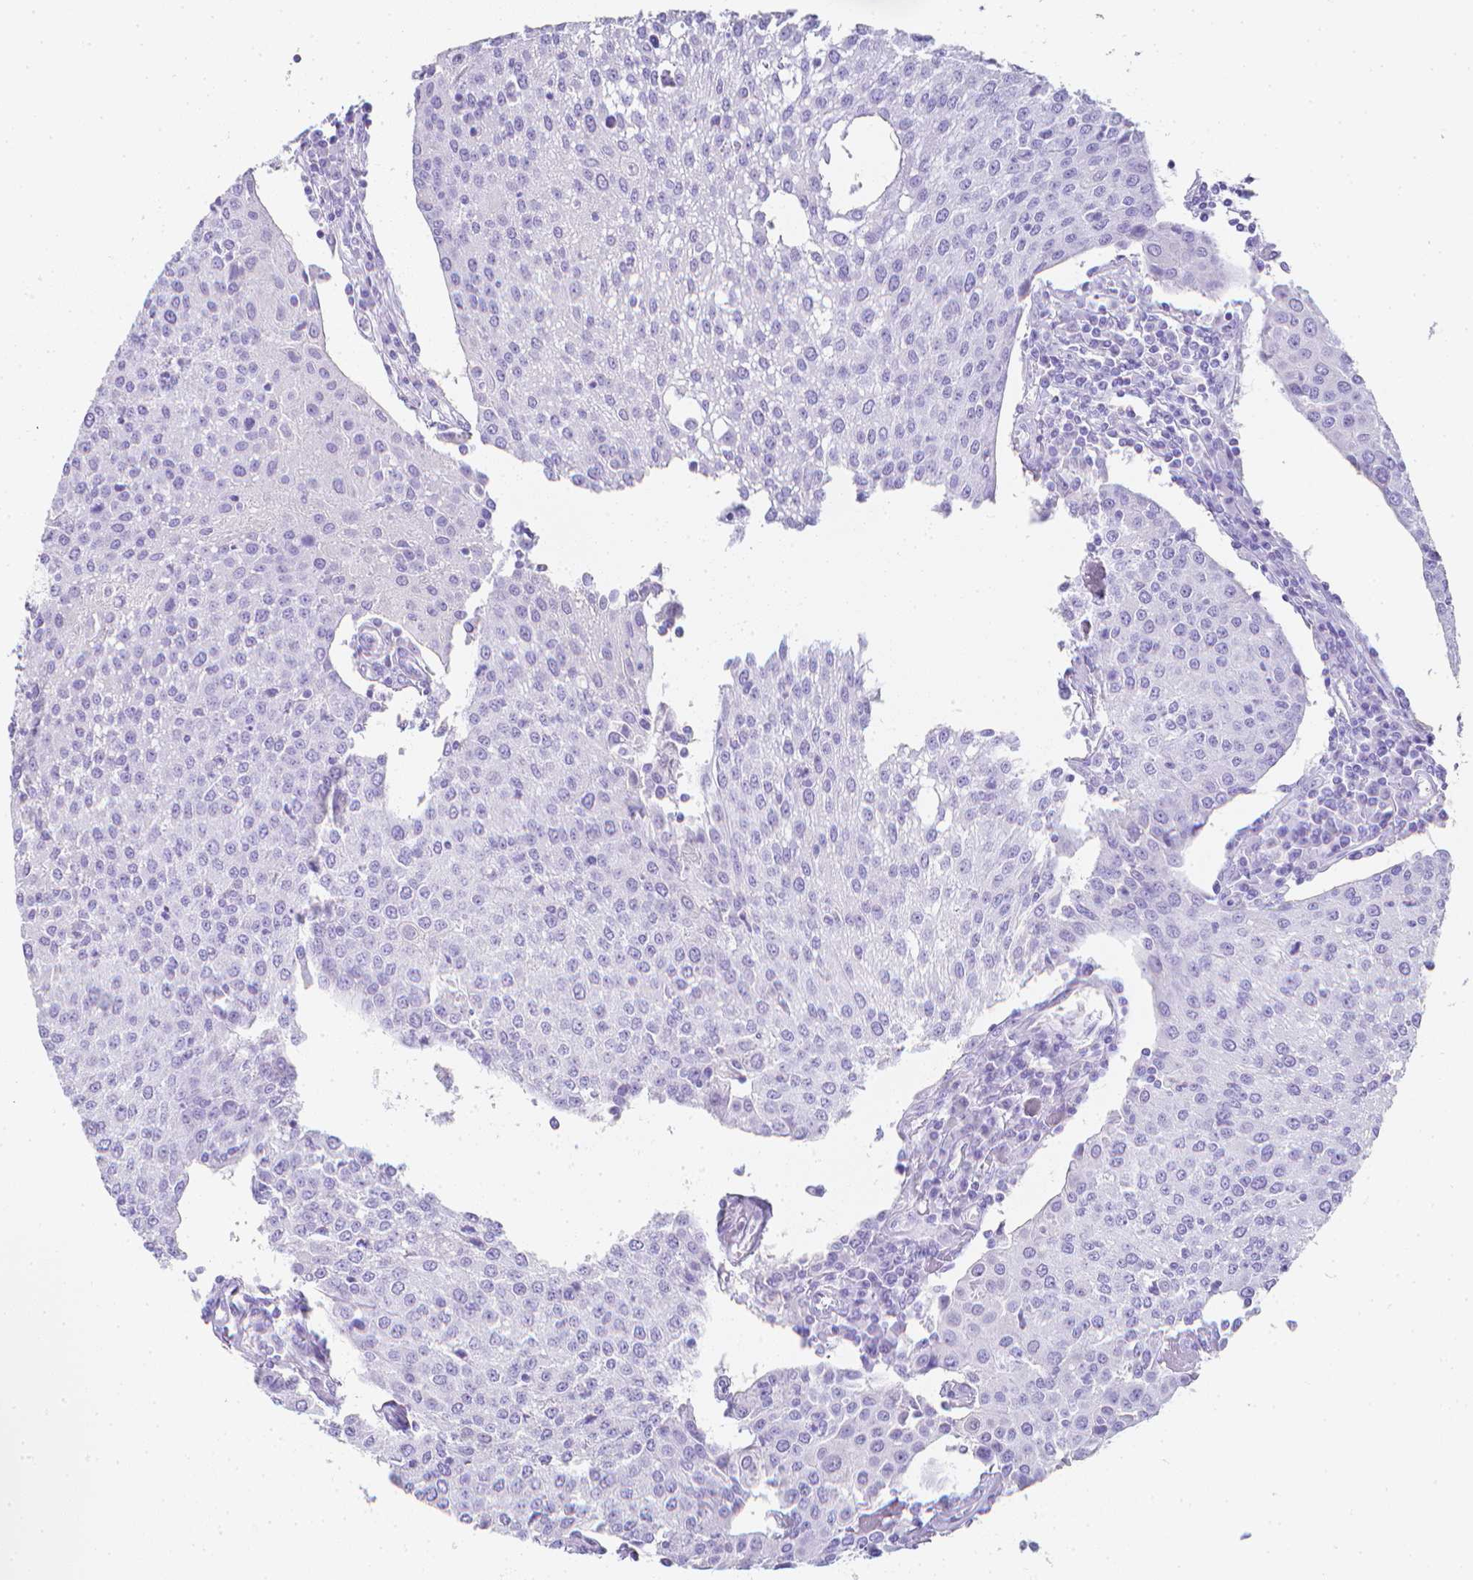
{"staining": {"intensity": "negative", "quantity": "none", "location": "none"}, "tissue": "urothelial cancer", "cell_type": "Tumor cells", "image_type": "cancer", "snomed": [{"axis": "morphology", "description": "Urothelial carcinoma, High grade"}, {"axis": "topography", "description": "Urinary bladder"}], "caption": "This is a micrograph of immunohistochemistry staining of high-grade urothelial carcinoma, which shows no expression in tumor cells.", "gene": "LGALS4", "patient": {"sex": "female", "age": 85}}